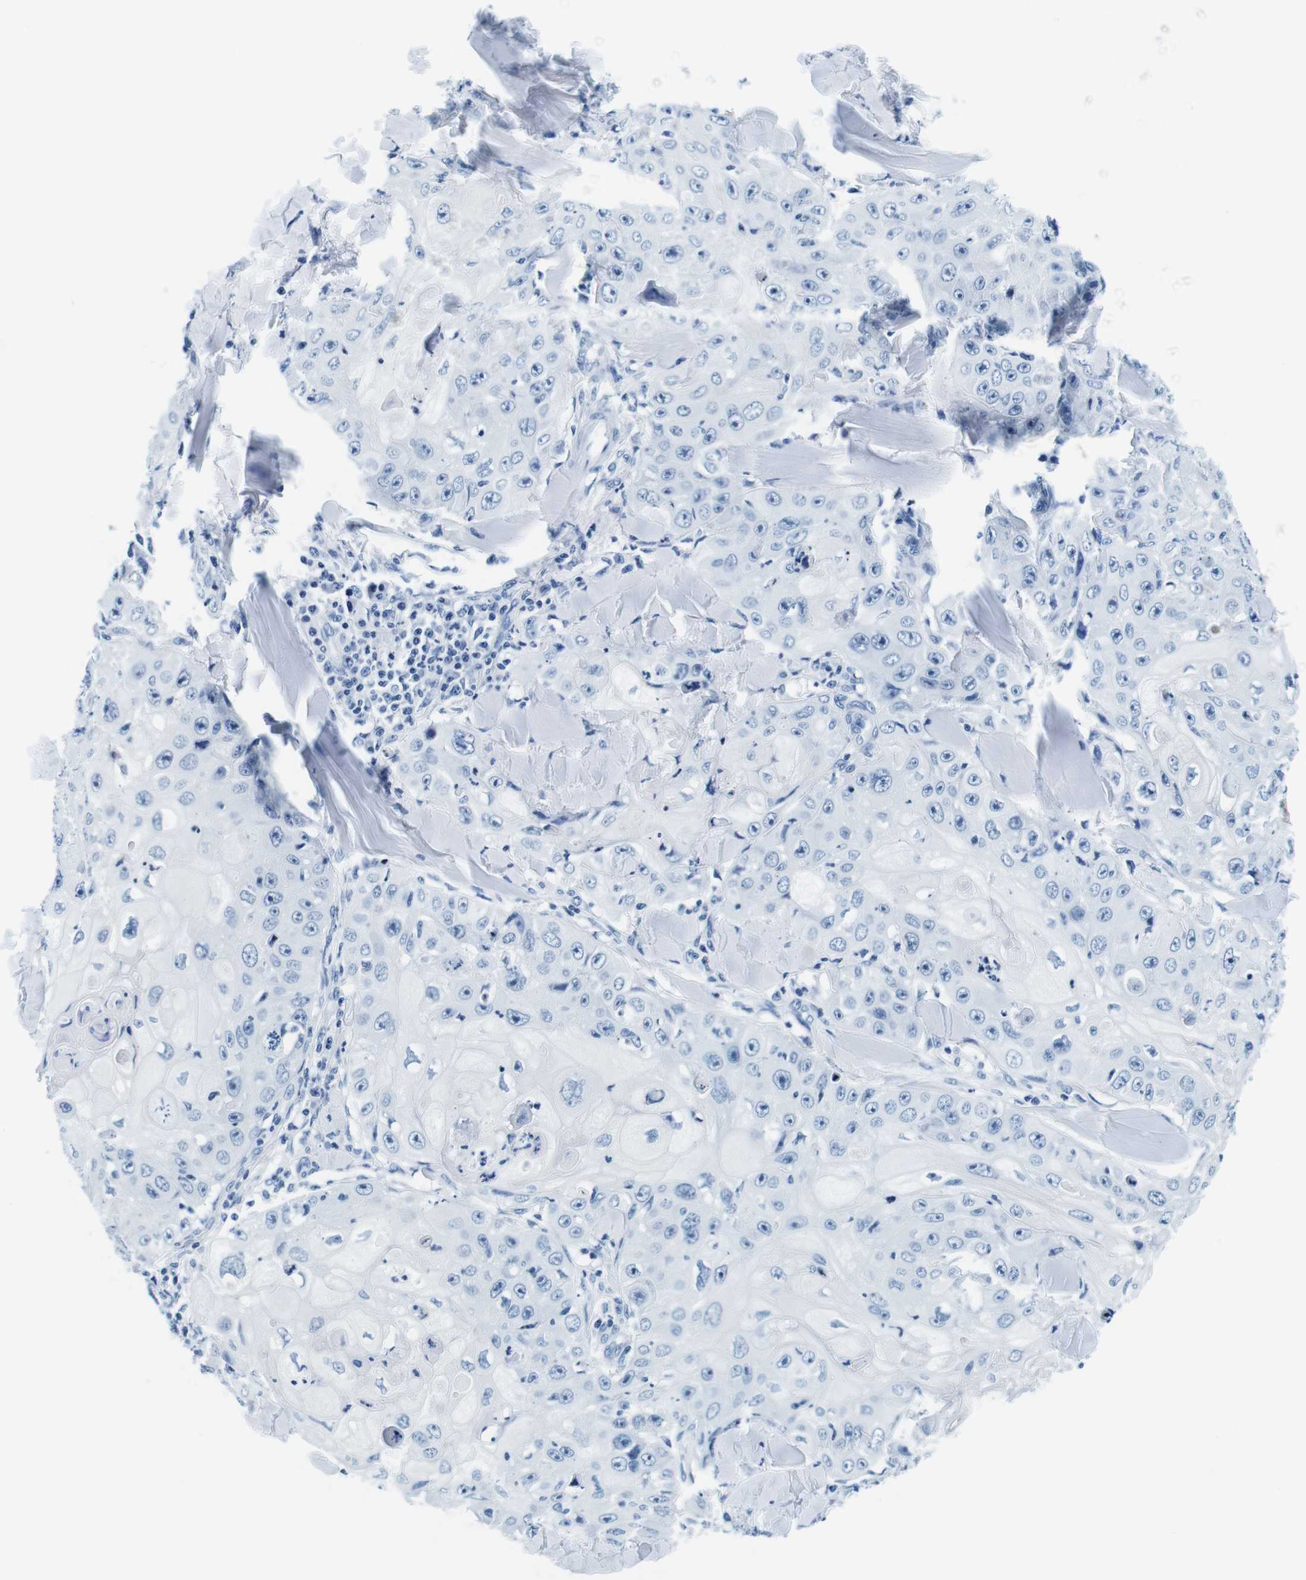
{"staining": {"intensity": "negative", "quantity": "none", "location": "none"}, "tissue": "skin cancer", "cell_type": "Tumor cells", "image_type": "cancer", "snomed": [{"axis": "morphology", "description": "Squamous cell carcinoma, NOS"}, {"axis": "topography", "description": "Skin"}], "caption": "An immunohistochemistry (IHC) histopathology image of skin cancer is shown. There is no staining in tumor cells of skin cancer.", "gene": "ELANE", "patient": {"sex": "male", "age": 86}}